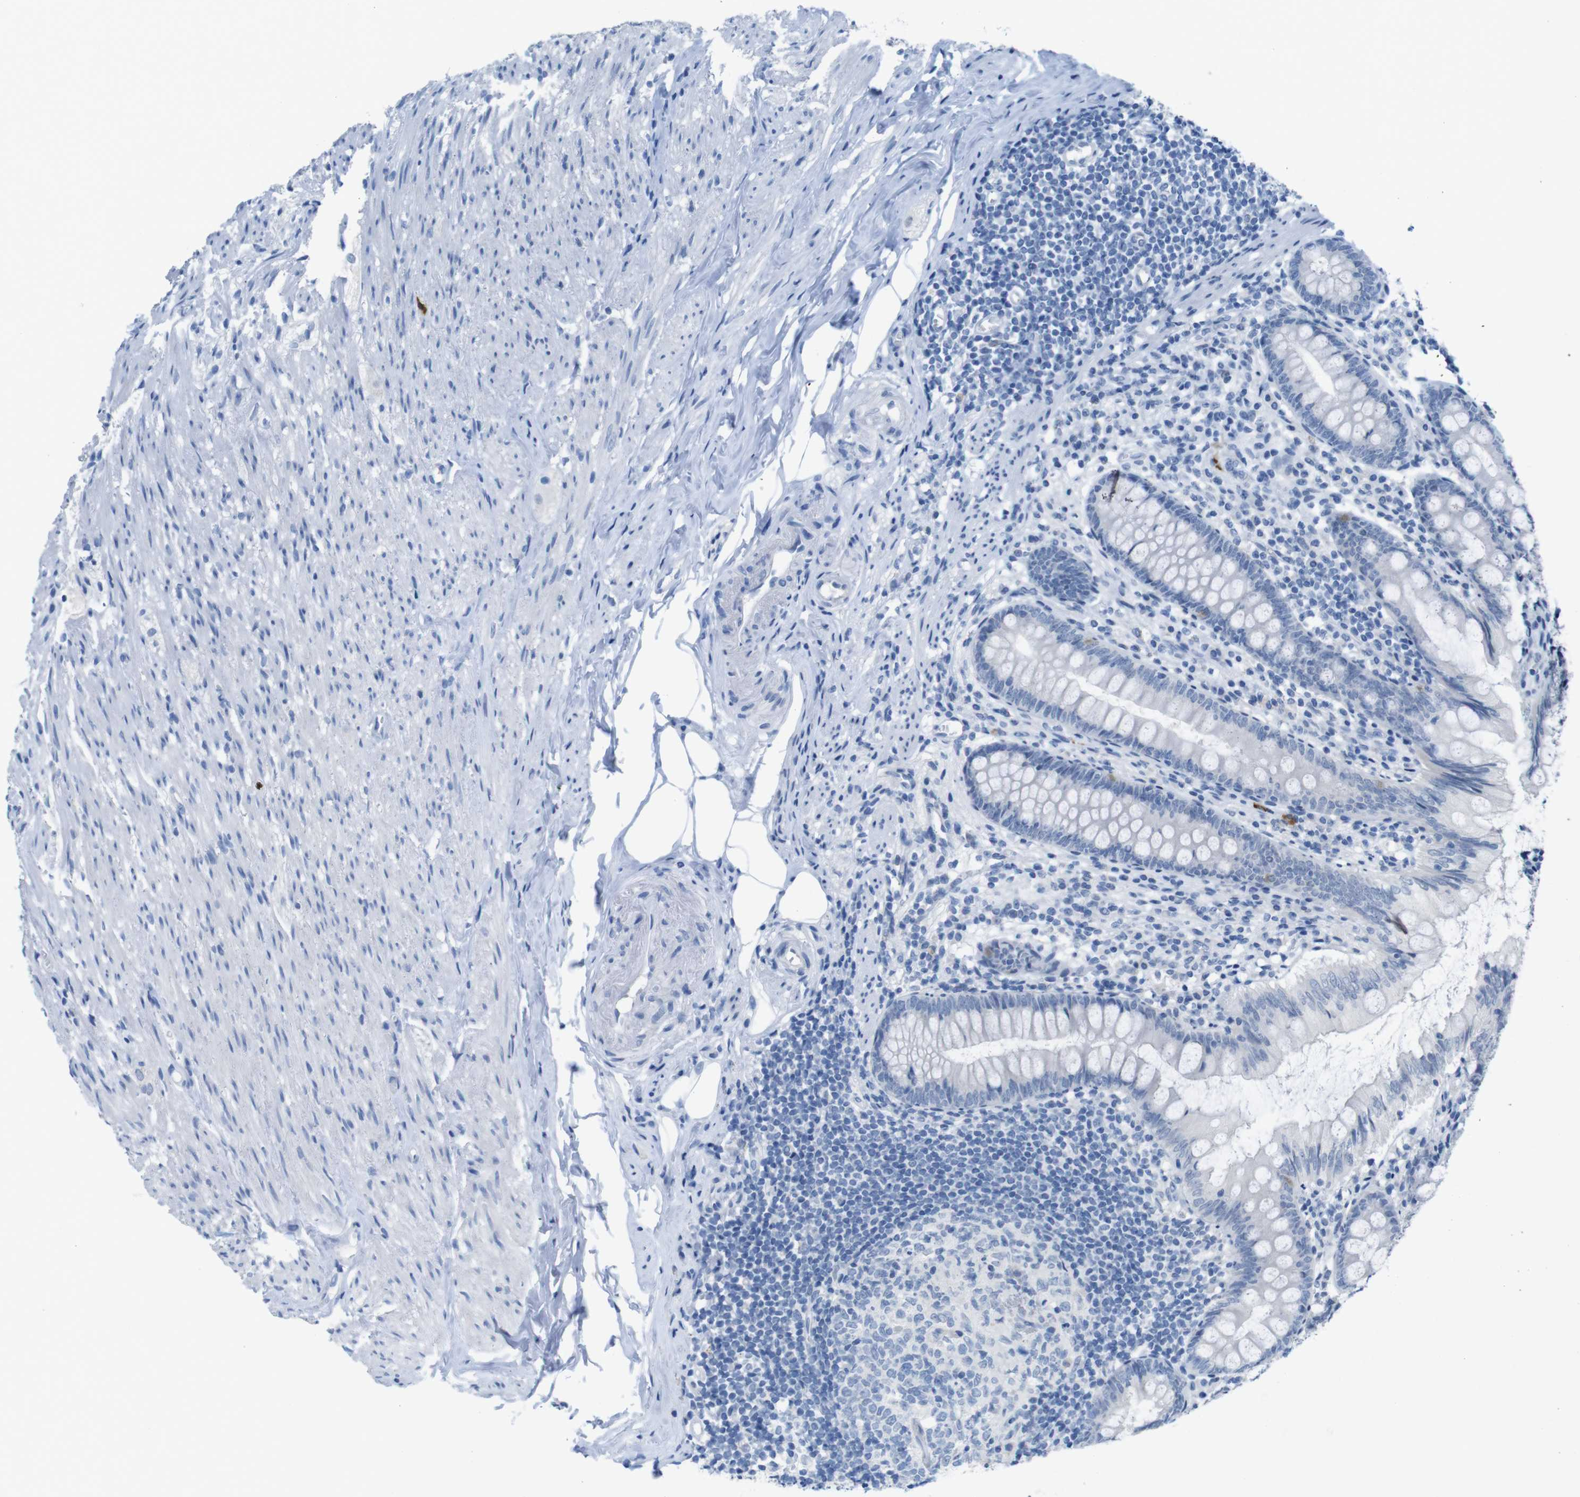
{"staining": {"intensity": "negative", "quantity": "none", "location": "none"}, "tissue": "appendix", "cell_type": "Glandular cells", "image_type": "normal", "snomed": [{"axis": "morphology", "description": "Normal tissue, NOS"}, {"axis": "topography", "description": "Appendix"}], "caption": "Appendix was stained to show a protein in brown. There is no significant positivity in glandular cells. (DAB immunohistochemistry (IHC) with hematoxylin counter stain).", "gene": "OPN1SW", "patient": {"sex": "female", "age": 77}}